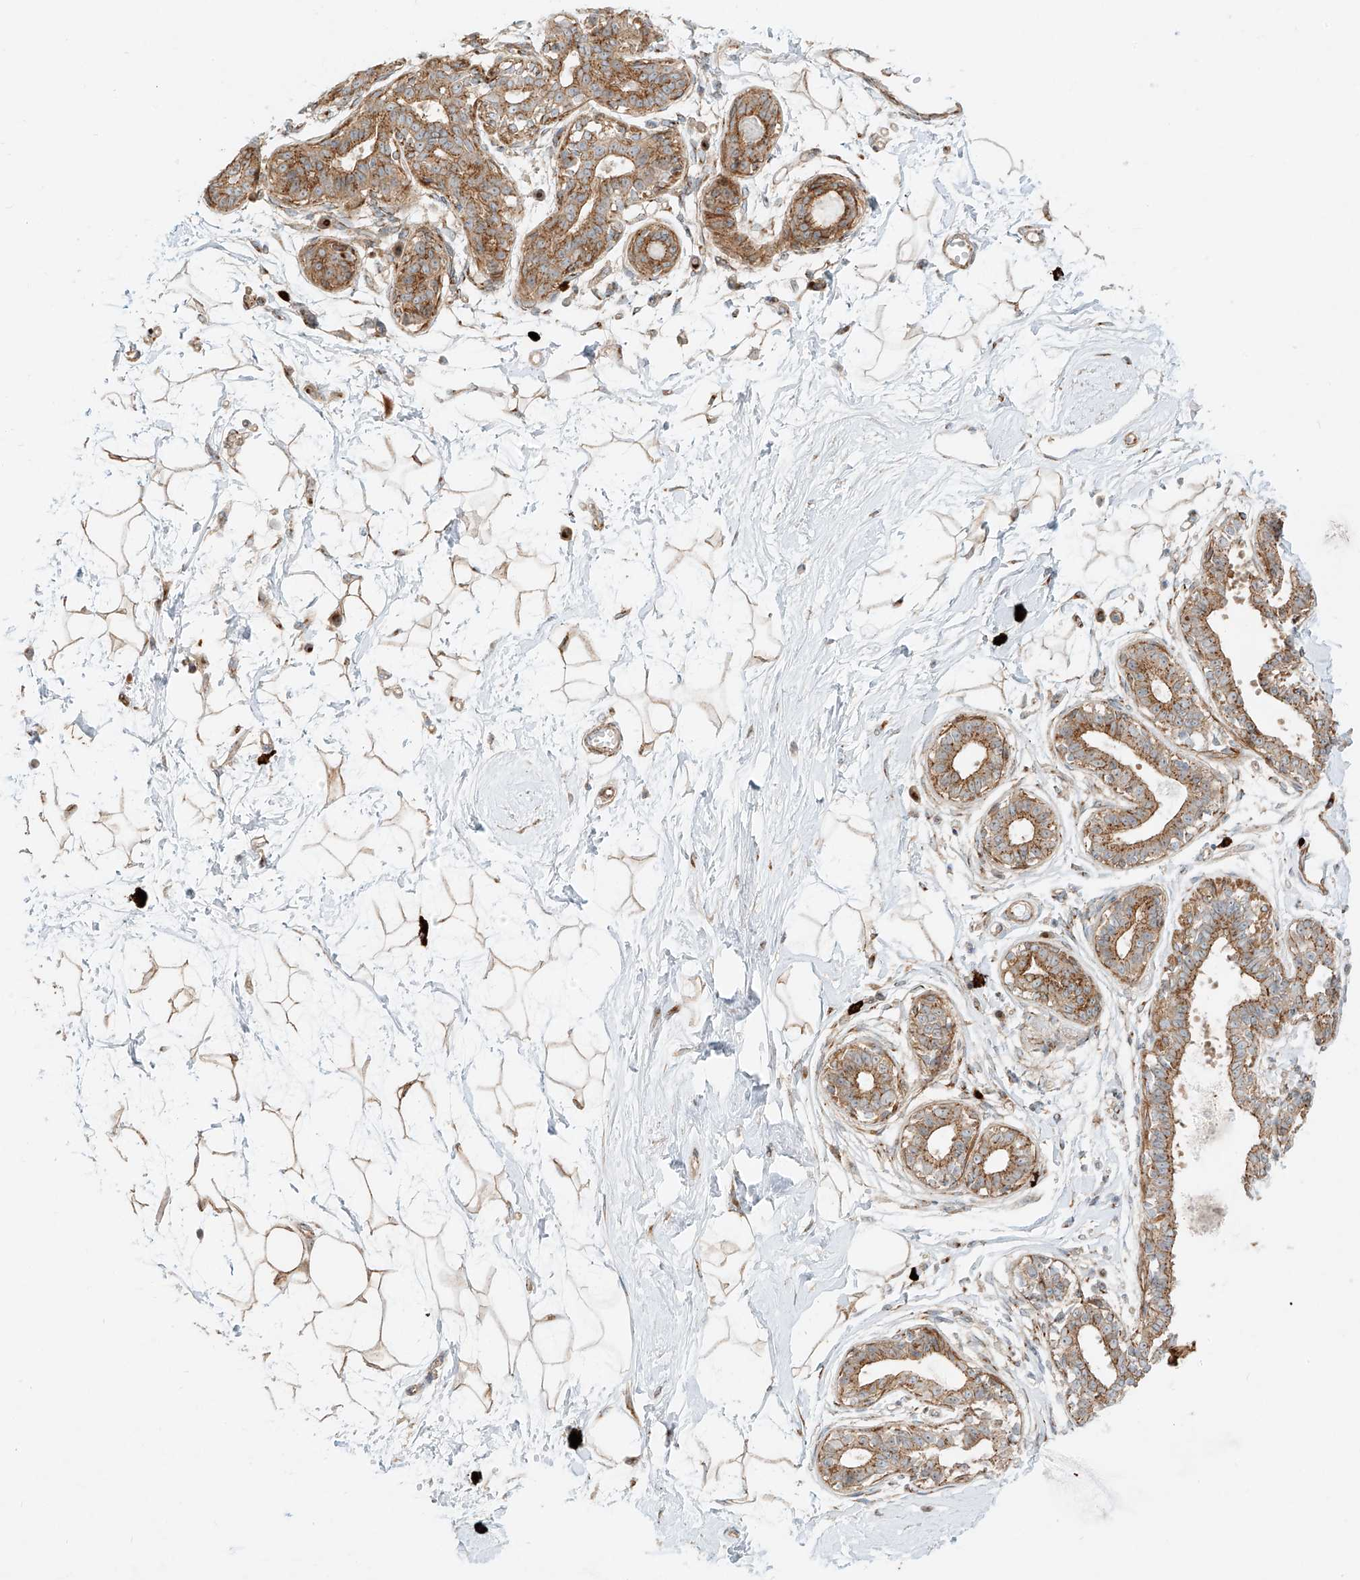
{"staining": {"intensity": "moderate", "quantity": ">75%", "location": "cytoplasmic/membranous"}, "tissue": "breast", "cell_type": "Adipocytes", "image_type": "normal", "snomed": [{"axis": "morphology", "description": "Normal tissue, NOS"}, {"axis": "topography", "description": "Breast"}], "caption": "Protein expression by immunohistochemistry displays moderate cytoplasmic/membranous expression in about >75% of adipocytes in normal breast. (Stains: DAB (3,3'-diaminobenzidine) in brown, nuclei in blue, Microscopy: brightfield microscopy at high magnification).", "gene": "ZNF287", "patient": {"sex": "female", "age": 45}}